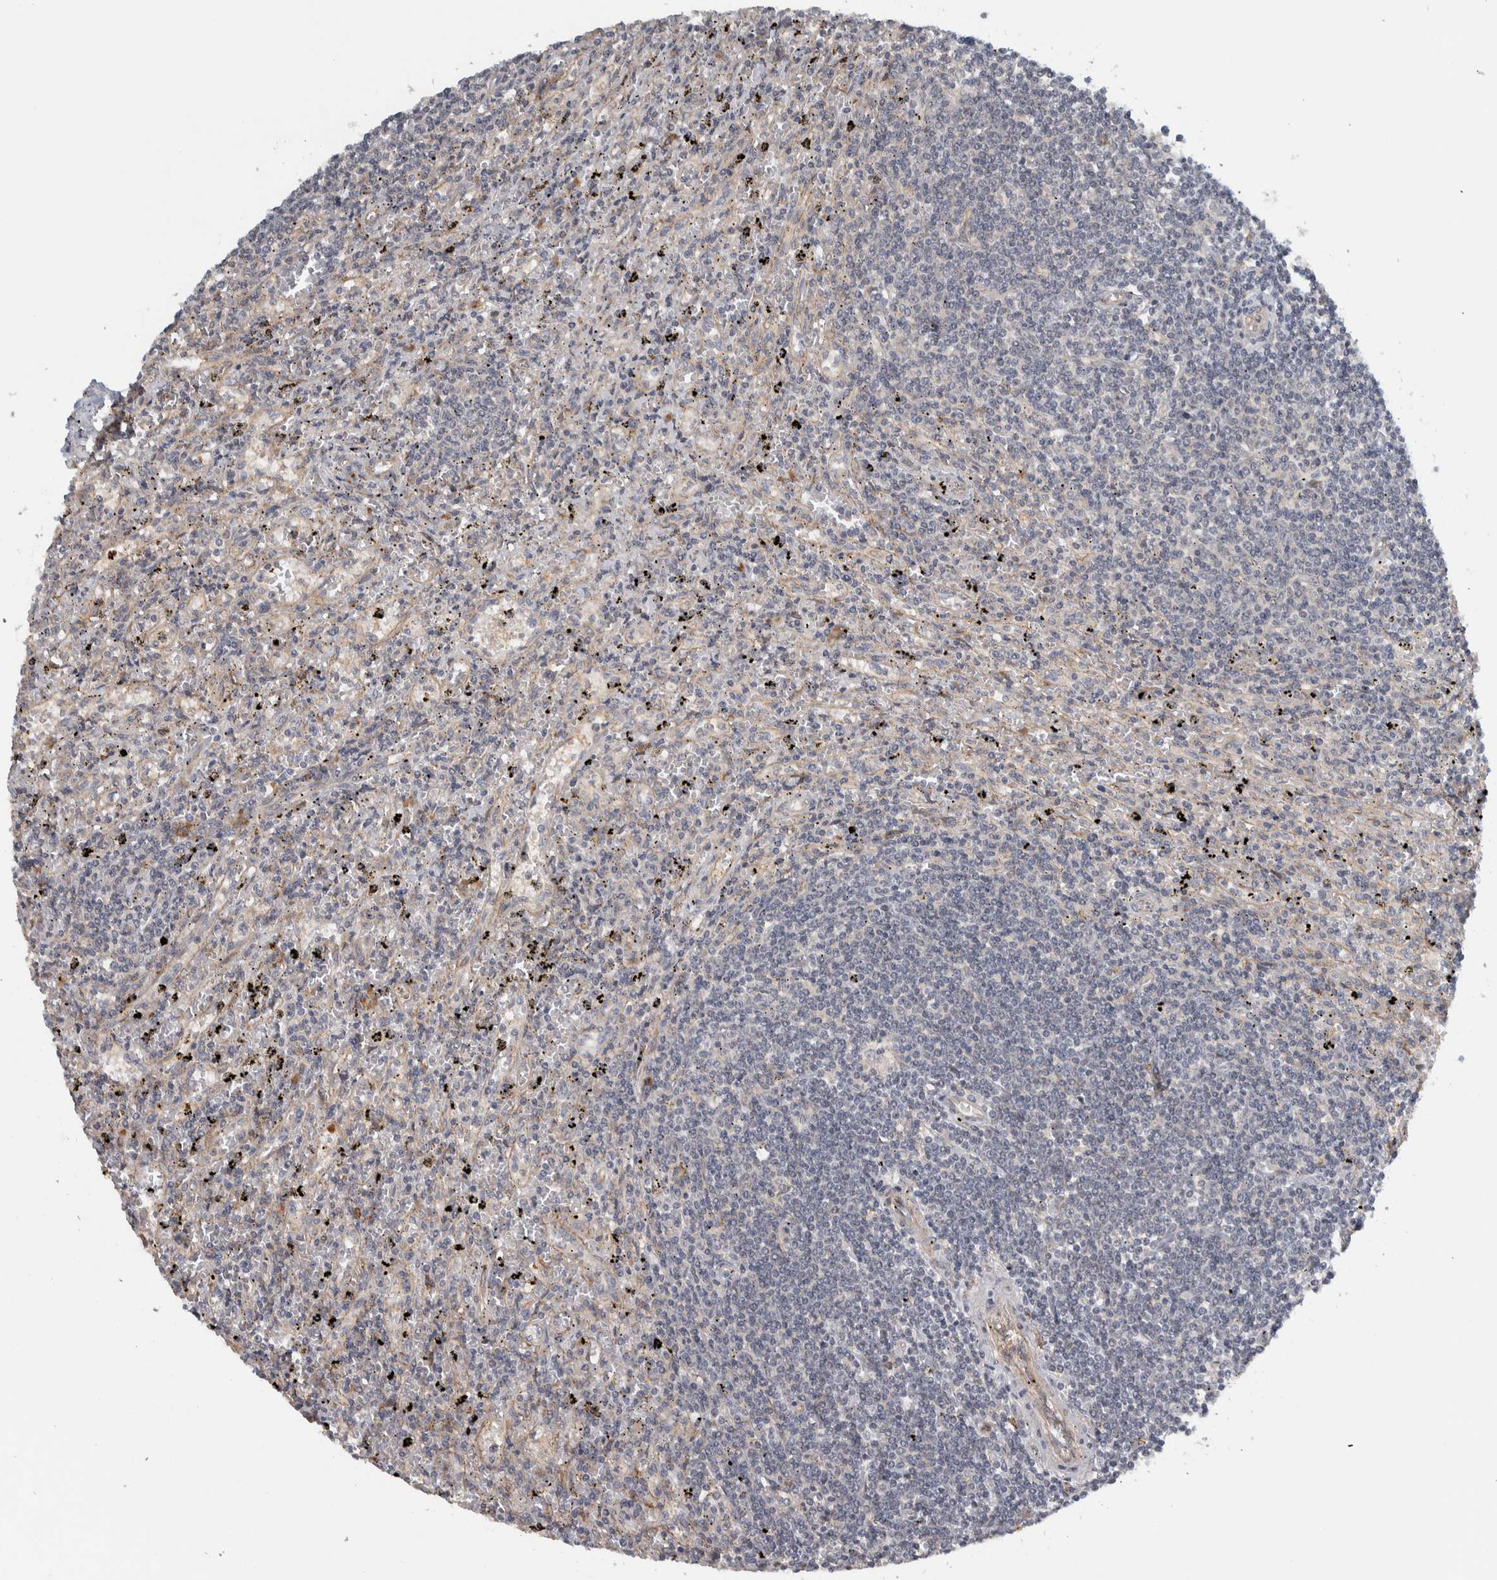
{"staining": {"intensity": "negative", "quantity": "none", "location": "none"}, "tissue": "lymphoma", "cell_type": "Tumor cells", "image_type": "cancer", "snomed": [{"axis": "morphology", "description": "Malignant lymphoma, non-Hodgkin's type, Low grade"}, {"axis": "topography", "description": "Spleen"}], "caption": "Immunohistochemistry photomicrograph of neoplastic tissue: human low-grade malignant lymphoma, non-Hodgkin's type stained with DAB (3,3'-diaminobenzidine) displays no significant protein expression in tumor cells.", "gene": "TBC1D31", "patient": {"sex": "male", "age": 76}}